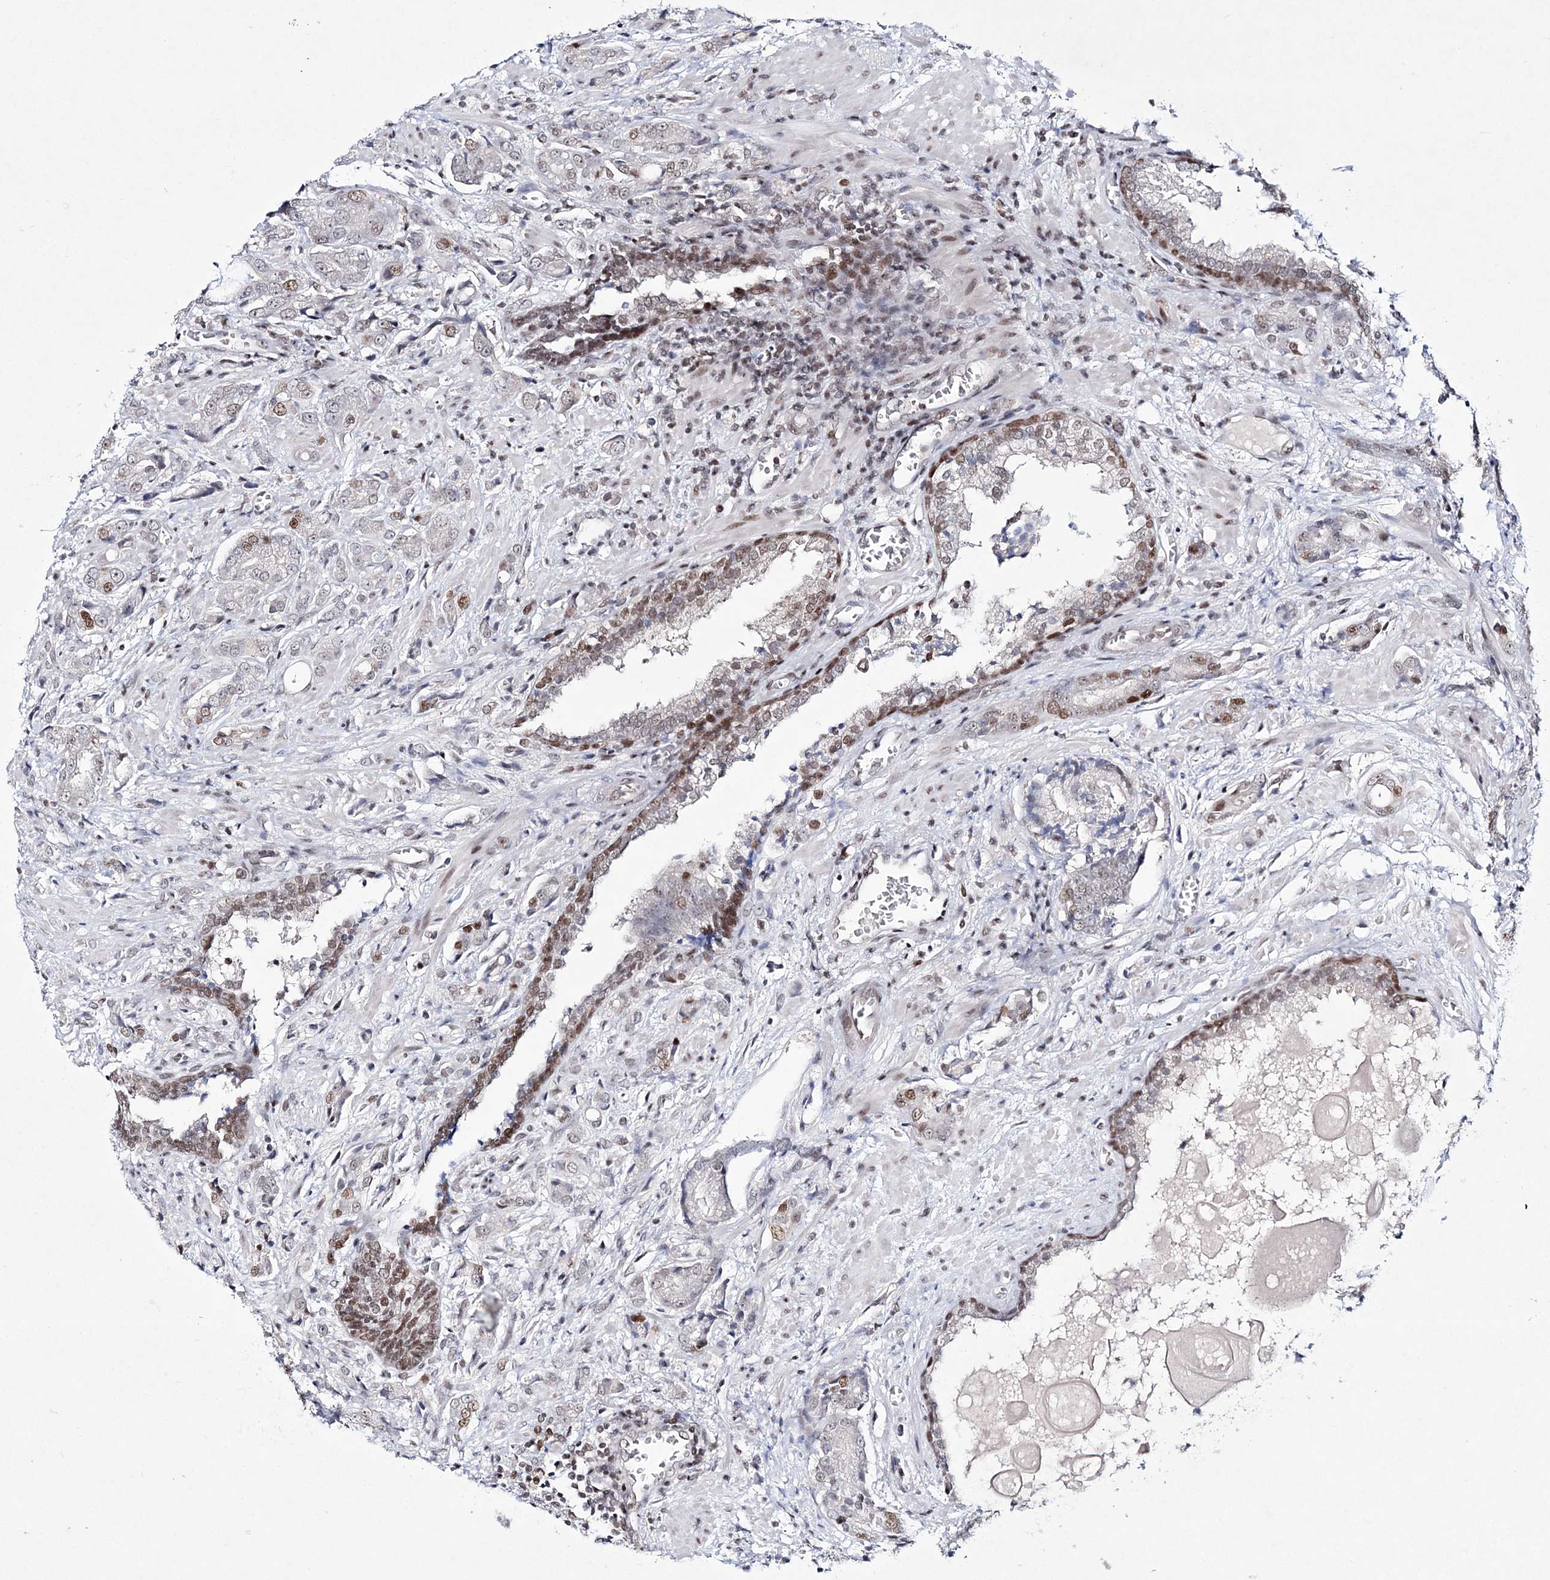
{"staining": {"intensity": "moderate", "quantity": "<25%", "location": "nuclear"}, "tissue": "prostate cancer", "cell_type": "Tumor cells", "image_type": "cancer", "snomed": [{"axis": "morphology", "description": "Adenocarcinoma, High grade"}, {"axis": "topography", "description": "Prostate"}], "caption": "The photomicrograph demonstrates immunohistochemical staining of prostate cancer (adenocarcinoma (high-grade)). There is moderate nuclear staining is appreciated in about <25% of tumor cells. (DAB (3,3'-diaminobenzidine) = brown stain, brightfield microscopy at high magnification).", "gene": "LRRFIP2", "patient": {"sex": "male", "age": 57}}